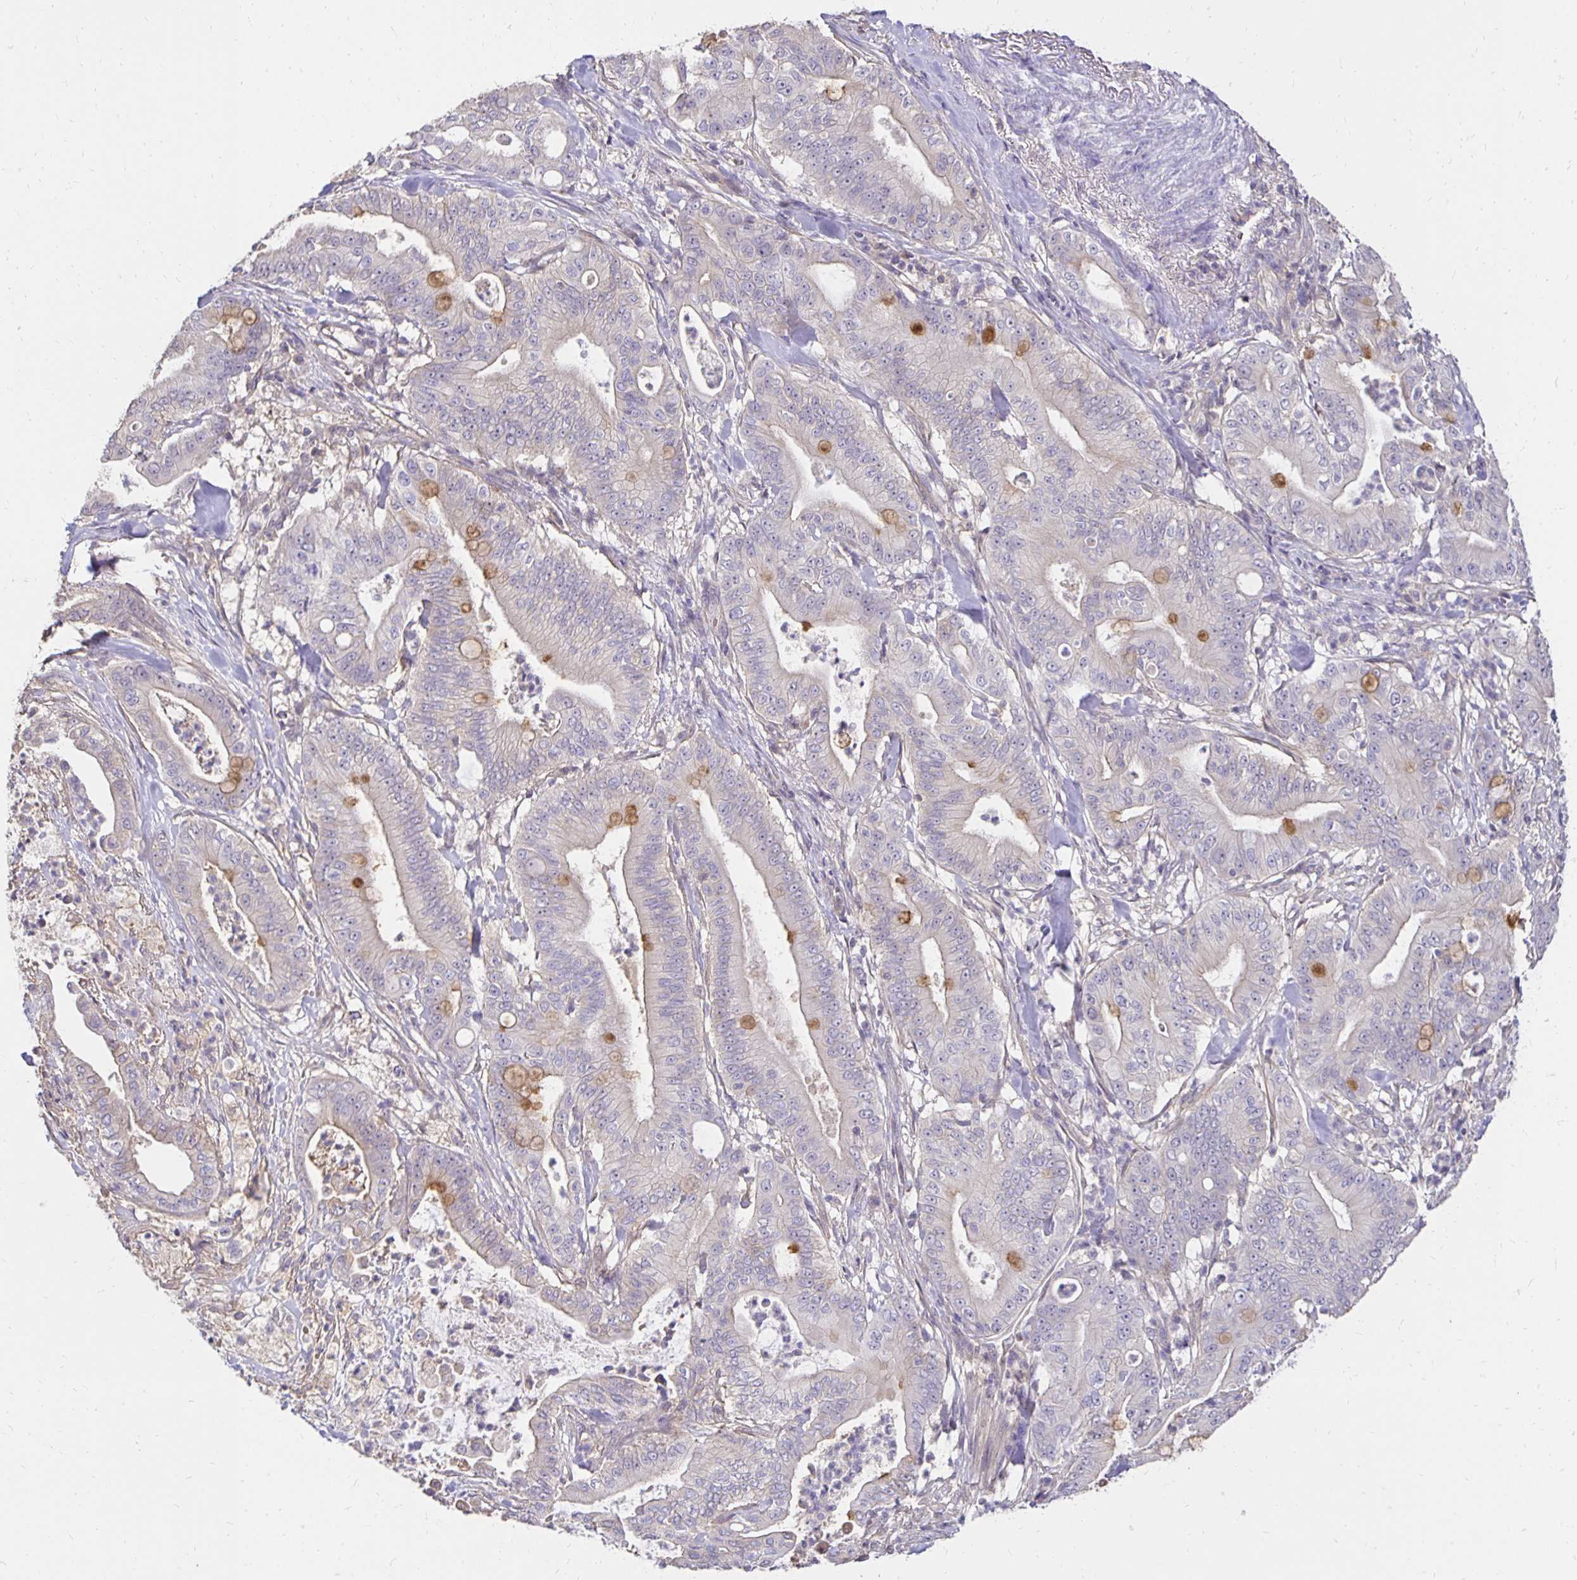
{"staining": {"intensity": "negative", "quantity": "none", "location": "none"}, "tissue": "pancreatic cancer", "cell_type": "Tumor cells", "image_type": "cancer", "snomed": [{"axis": "morphology", "description": "Adenocarcinoma, NOS"}, {"axis": "topography", "description": "Pancreas"}], "caption": "Tumor cells are negative for protein expression in human adenocarcinoma (pancreatic). (IHC, brightfield microscopy, high magnification).", "gene": "PNPLA3", "patient": {"sex": "male", "age": 71}}